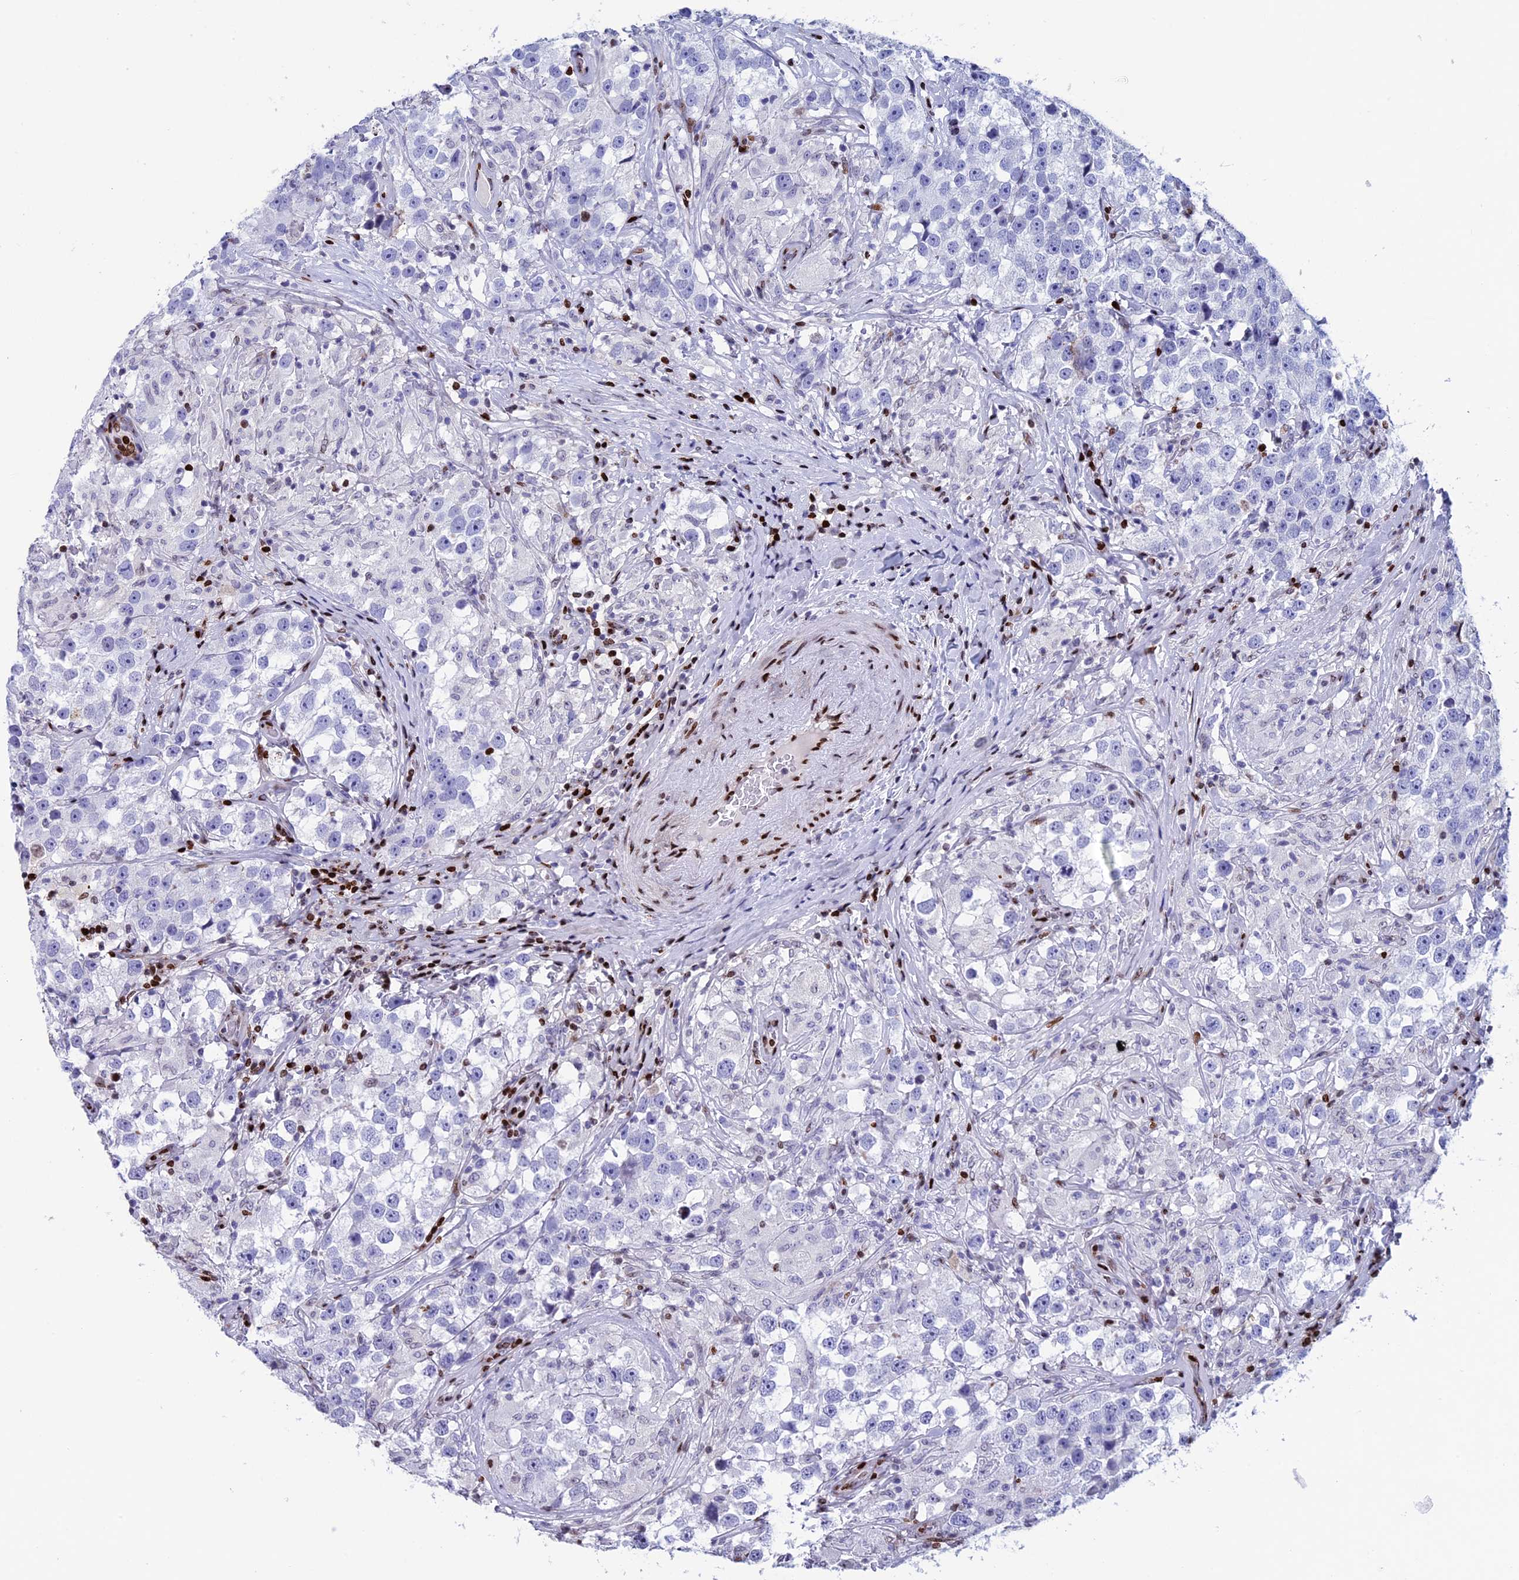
{"staining": {"intensity": "negative", "quantity": "none", "location": "none"}, "tissue": "testis cancer", "cell_type": "Tumor cells", "image_type": "cancer", "snomed": [{"axis": "morphology", "description": "Seminoma, NOS"}, {"axis": "topography", "description": "Testis"}], "caption": "The immunohistochemistry histopathology image has no significant expression in tumor cells of testis seminoma tissue.", "gene": "BTBD3", "patient": {"sex": "male", "age": 46}}